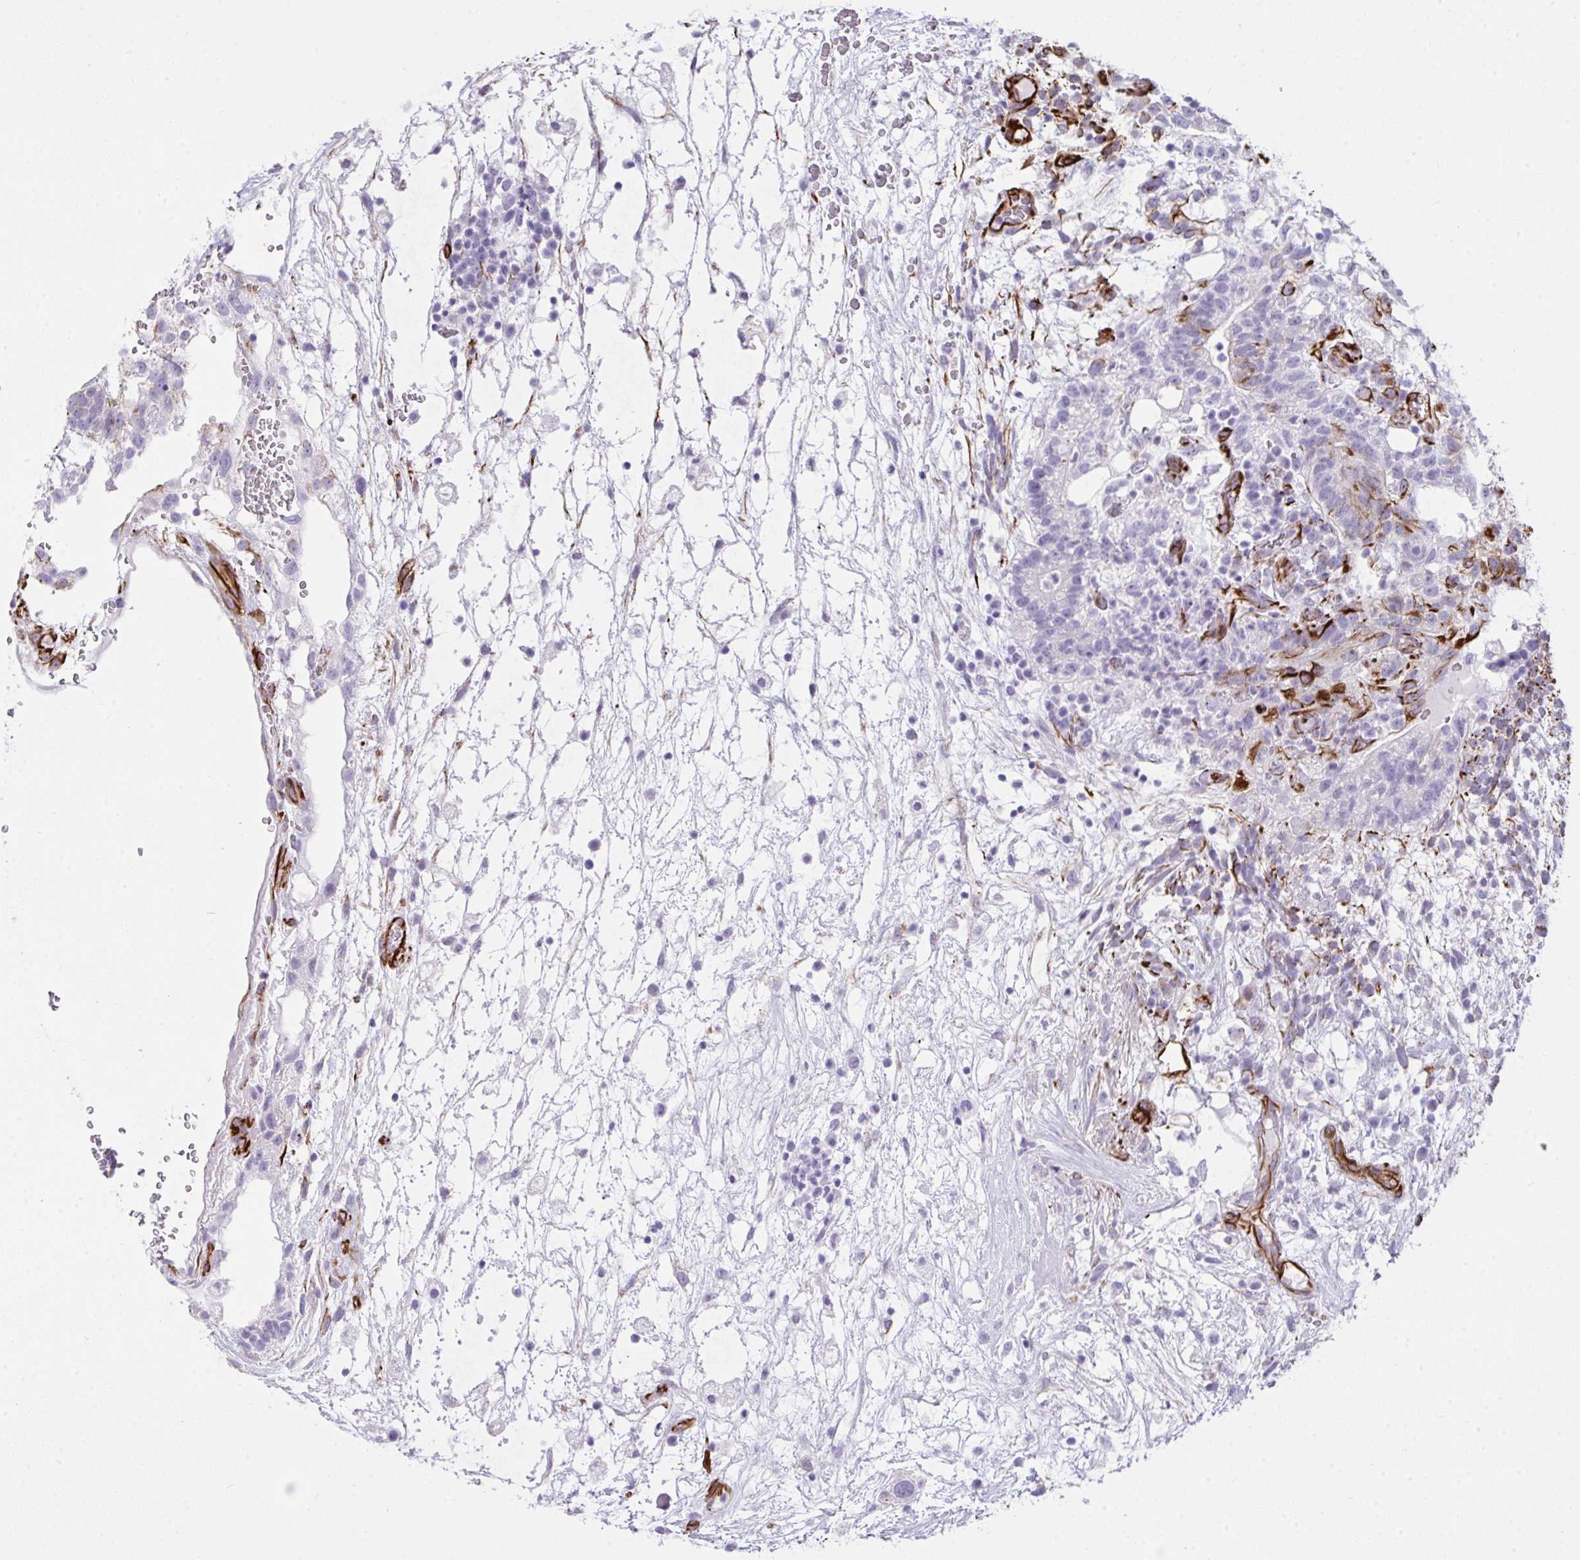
{"staining": {"intensity": "moderate", "quantity": "<25%", "location": "cytoplasmic/membranous"}, "tissue": "testis cancer", "cell_type": "Tumor cells", "image_type": "cancer", "snomed": [{"axis": "morphology", "description": "Normal tissue, NOS"}, {"axis": "morphology", "description": "Carcinoma, Embryonal, NOS"}, {"axis": "topography", "description": "Testis"}], "caption": "The photomicrograph displays immunohistochemical staining of testis embryonal carcinoma. There is moderate cytoplasmic/membranous staining is present in about <25% of tumor cells.", "gene": "SLC35B1", "patient": {"sex": "male", "age": 32}}